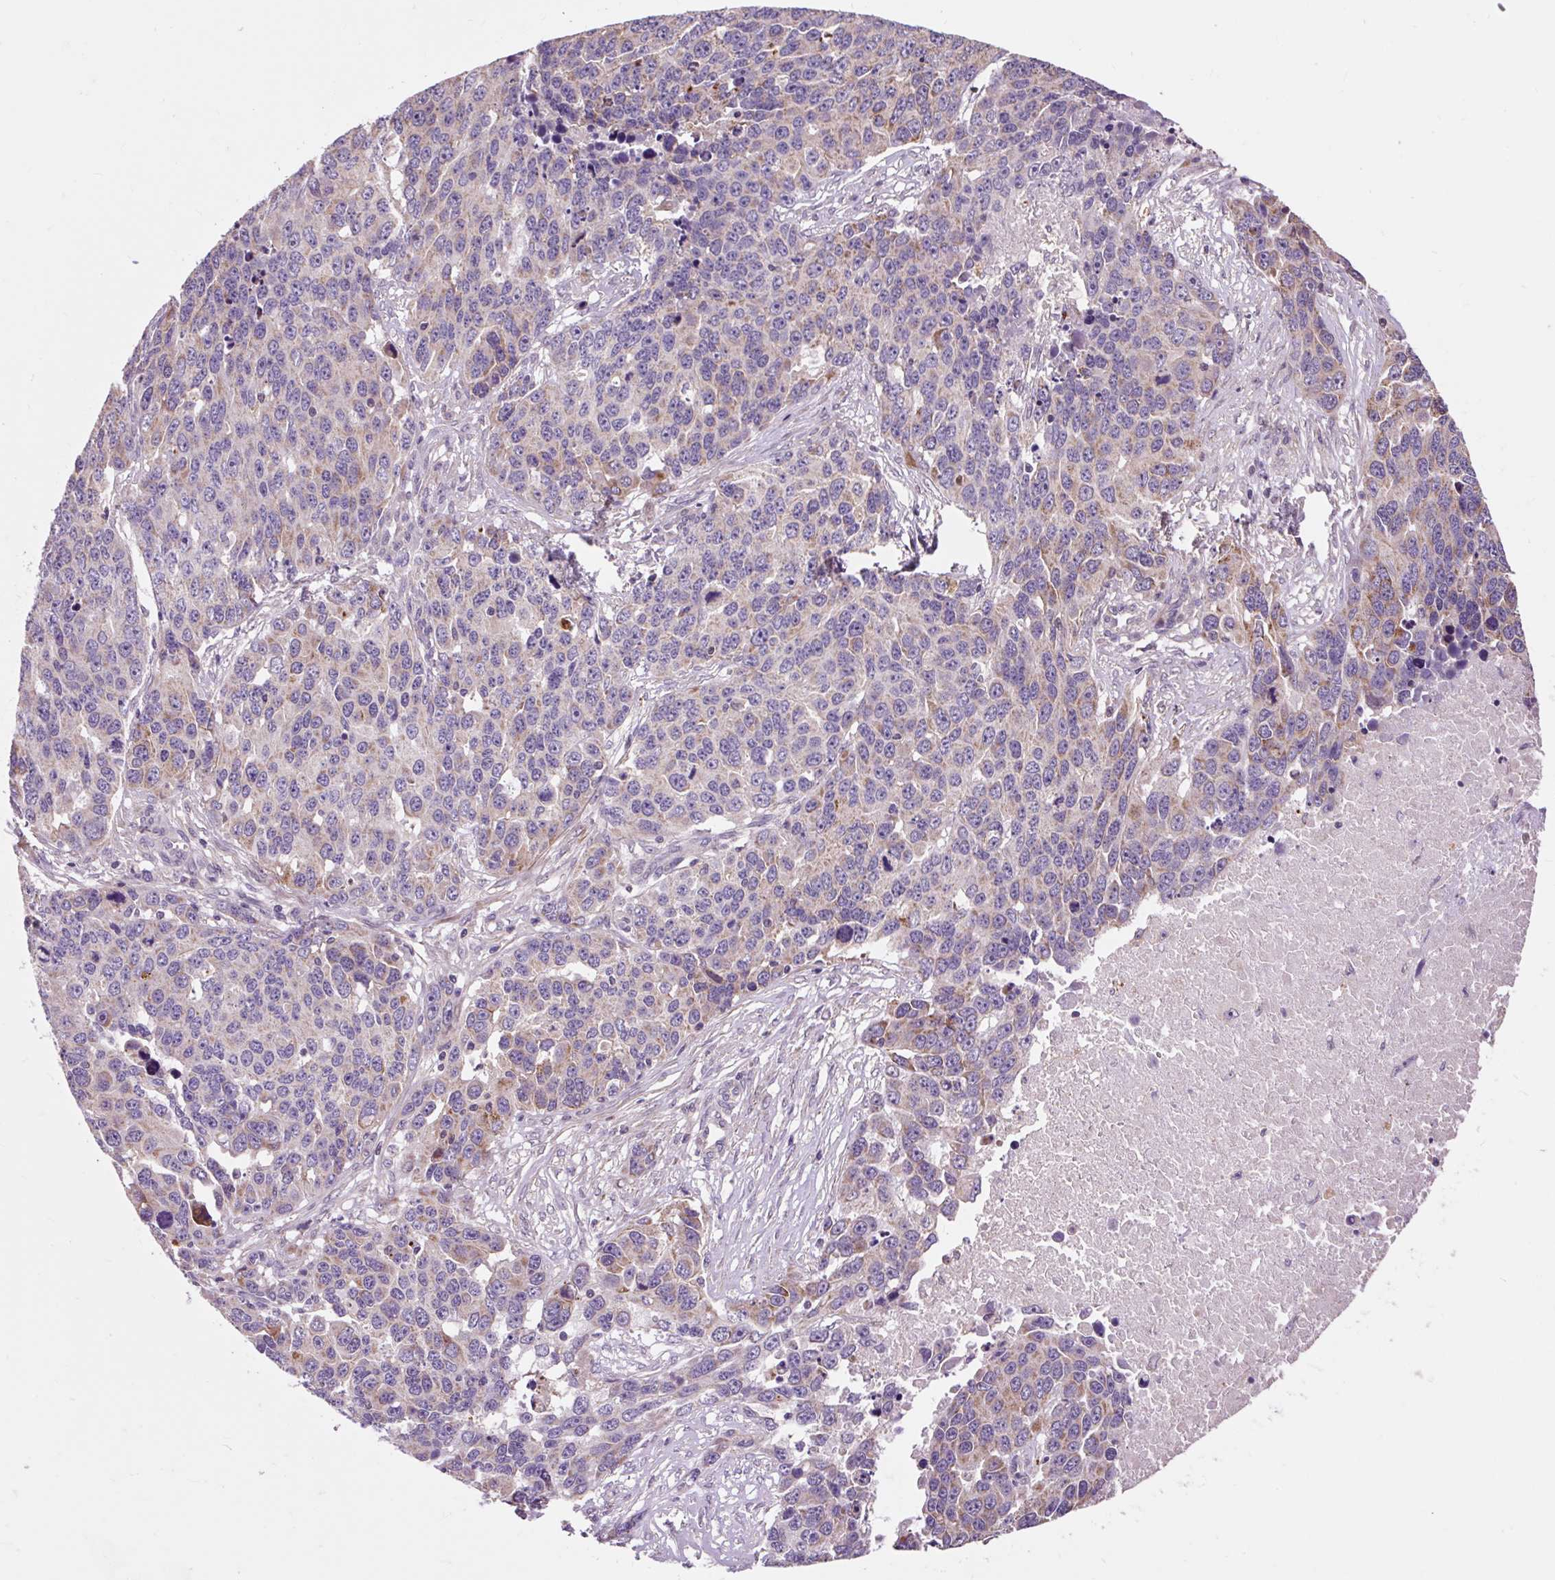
{"staining": {"intensity": "moderate", "quantity": "<25%", "location": "cytoplasmic/membranous"}, "tissue": "ovarian cancer", "cell_type": "Tumor cells", "image_type": "cancer", "snomed": [{"axis": "morphology", "description": "Cystadenocarcinoma, serous, NOS"}, {"axis": "topography", "description": "Ovary"}], "caption": "Immunohistochemical staining of serous cystadenocarcinoma (ovarian) demonstrates moderate cytoplasmic/membranous protein positivity in approximately <25% of tumor cells. The staining was performed using DAB (3,3'-diaminobenzidine) to visualize the protein expression in brown, while the nuclei were stained in blue with hematoxylin (Magnification: 20x).", "gene": "PRIMPOL", "patient": {"sex": "female", "age": 76}}